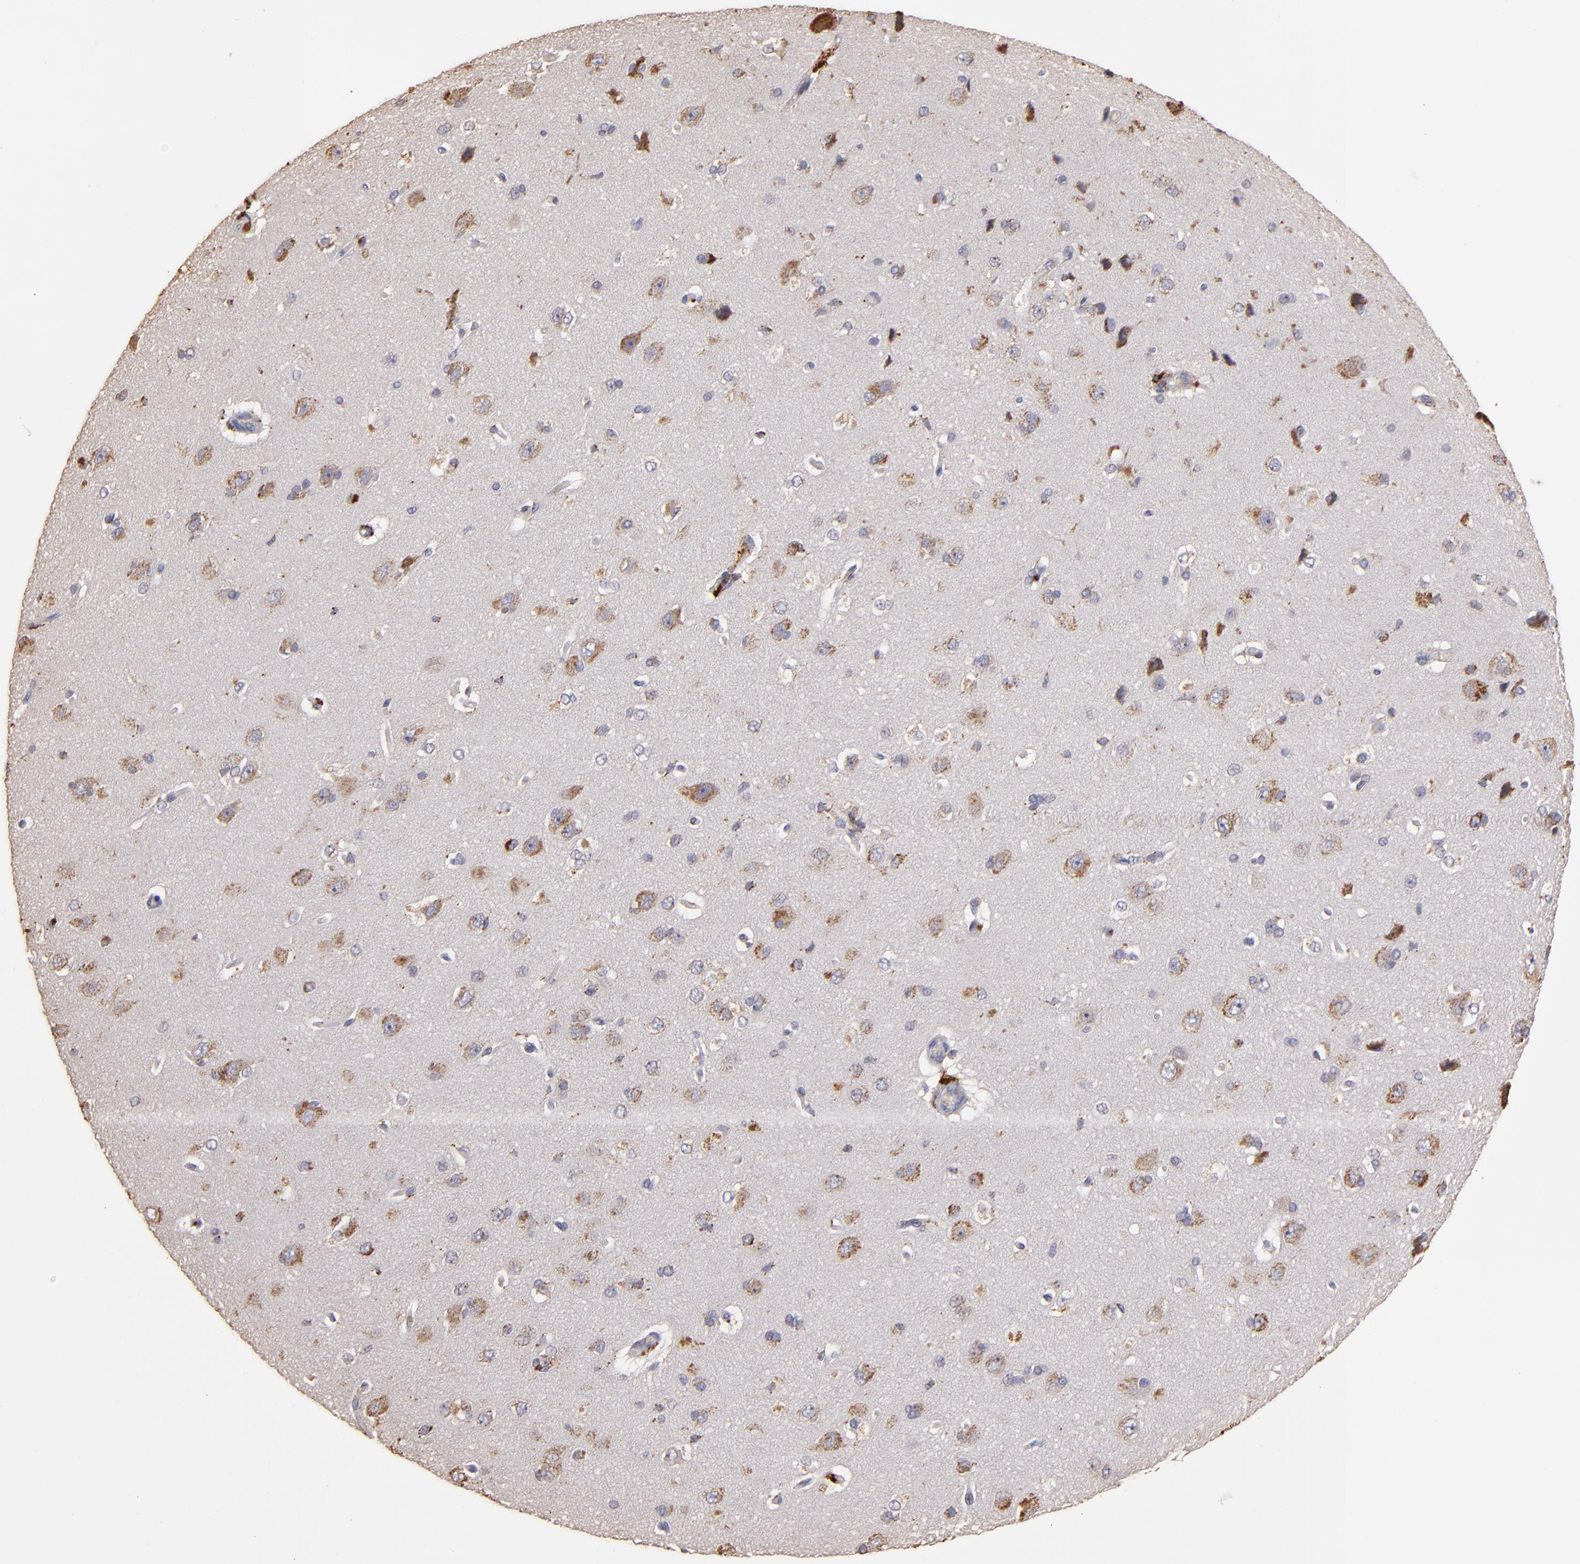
{"staining": {"intensity": "negative", "quantity": "none", "location": "none"}, "tissue": "cerebral cortex", "cell_type": "Endothelial cells", "image_type": "normal", "snomed": [{"axis": "morphology", "description": "Normal tissue, NOS"}, {"axis": "topography", "description": "Cerebral cortex"}], "caption": "High magnification brightfield microscopy of benign cerebral cortex stained with DAB (3,3'-diaminobenzidine) (brown) and counterstained with hematoxylin (blue): endothelial cells show no significant staining. (DAB IHC, high magnification).", "gene": "TRAF1", "patient": {"sex": "female", "age": 45}}